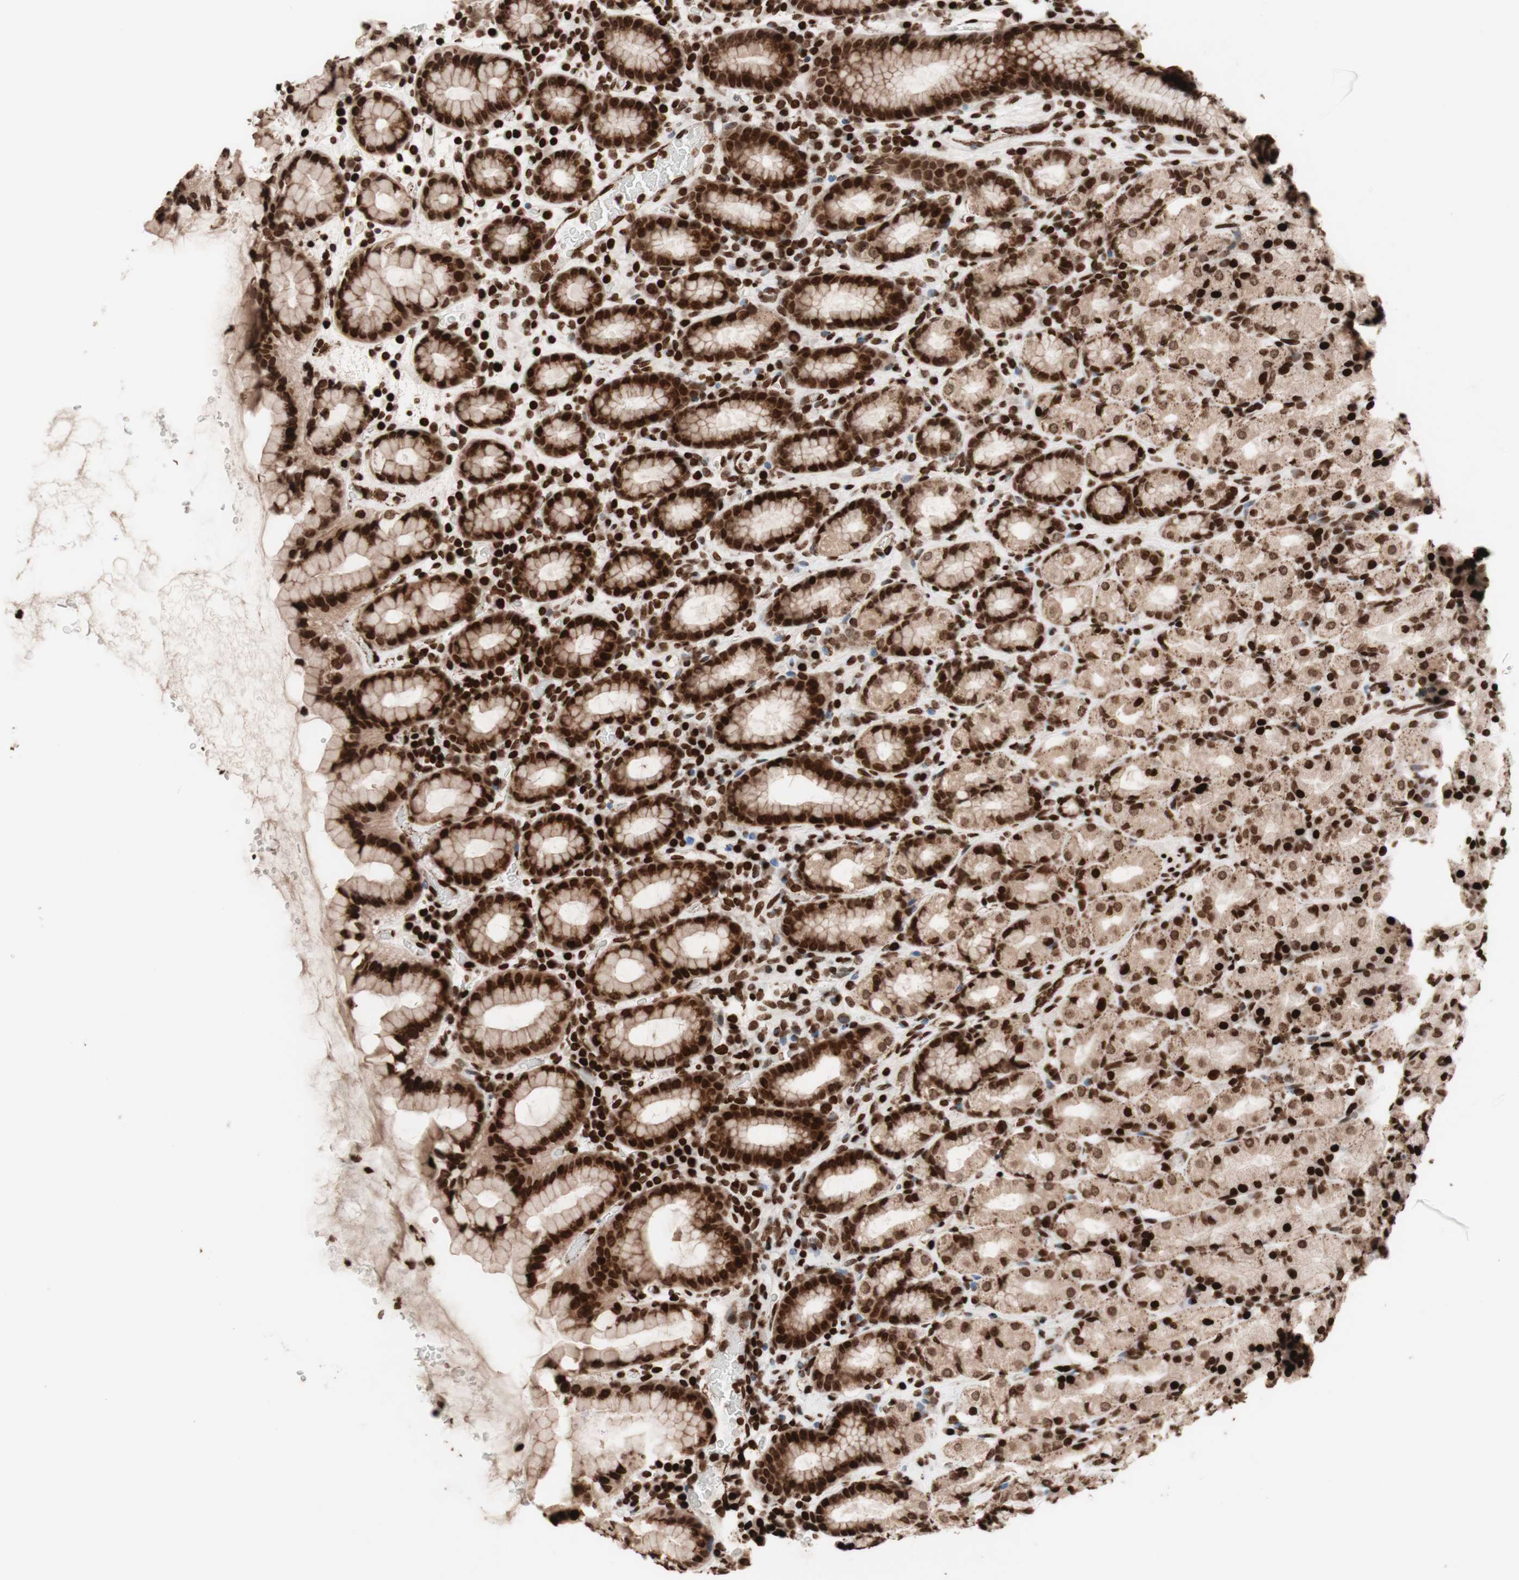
{"staining": {"intensity": "strong", "quantity": ">75%", "location": "cytoplasmic/membranous,nuclear"}, "tissue": "stomach", "cell_type": "Glandular cells", "image_type": "normal", "snomed": [{"axis": "morphology", "description": "Normal tissue, NOS"}, {"axis": "topography", "description": "Stomach, upper"}], "caption": "Immunohistochemistry staining of benign stomach, which reveals high levels of strong cytoplasmic/membranous,nuclear expression in approximately >75% of glandular cells indicating strong cytoplasmic/membranous,nuclear protein positivity. The staining was performed using DAB (3,3'-diaminobenzidine) (brown) for protein detection and nuclei were counterstained in hematoxylin (blue).", "gene": "NCAPD2", "patient": {"sex": "male", "age": 68}}